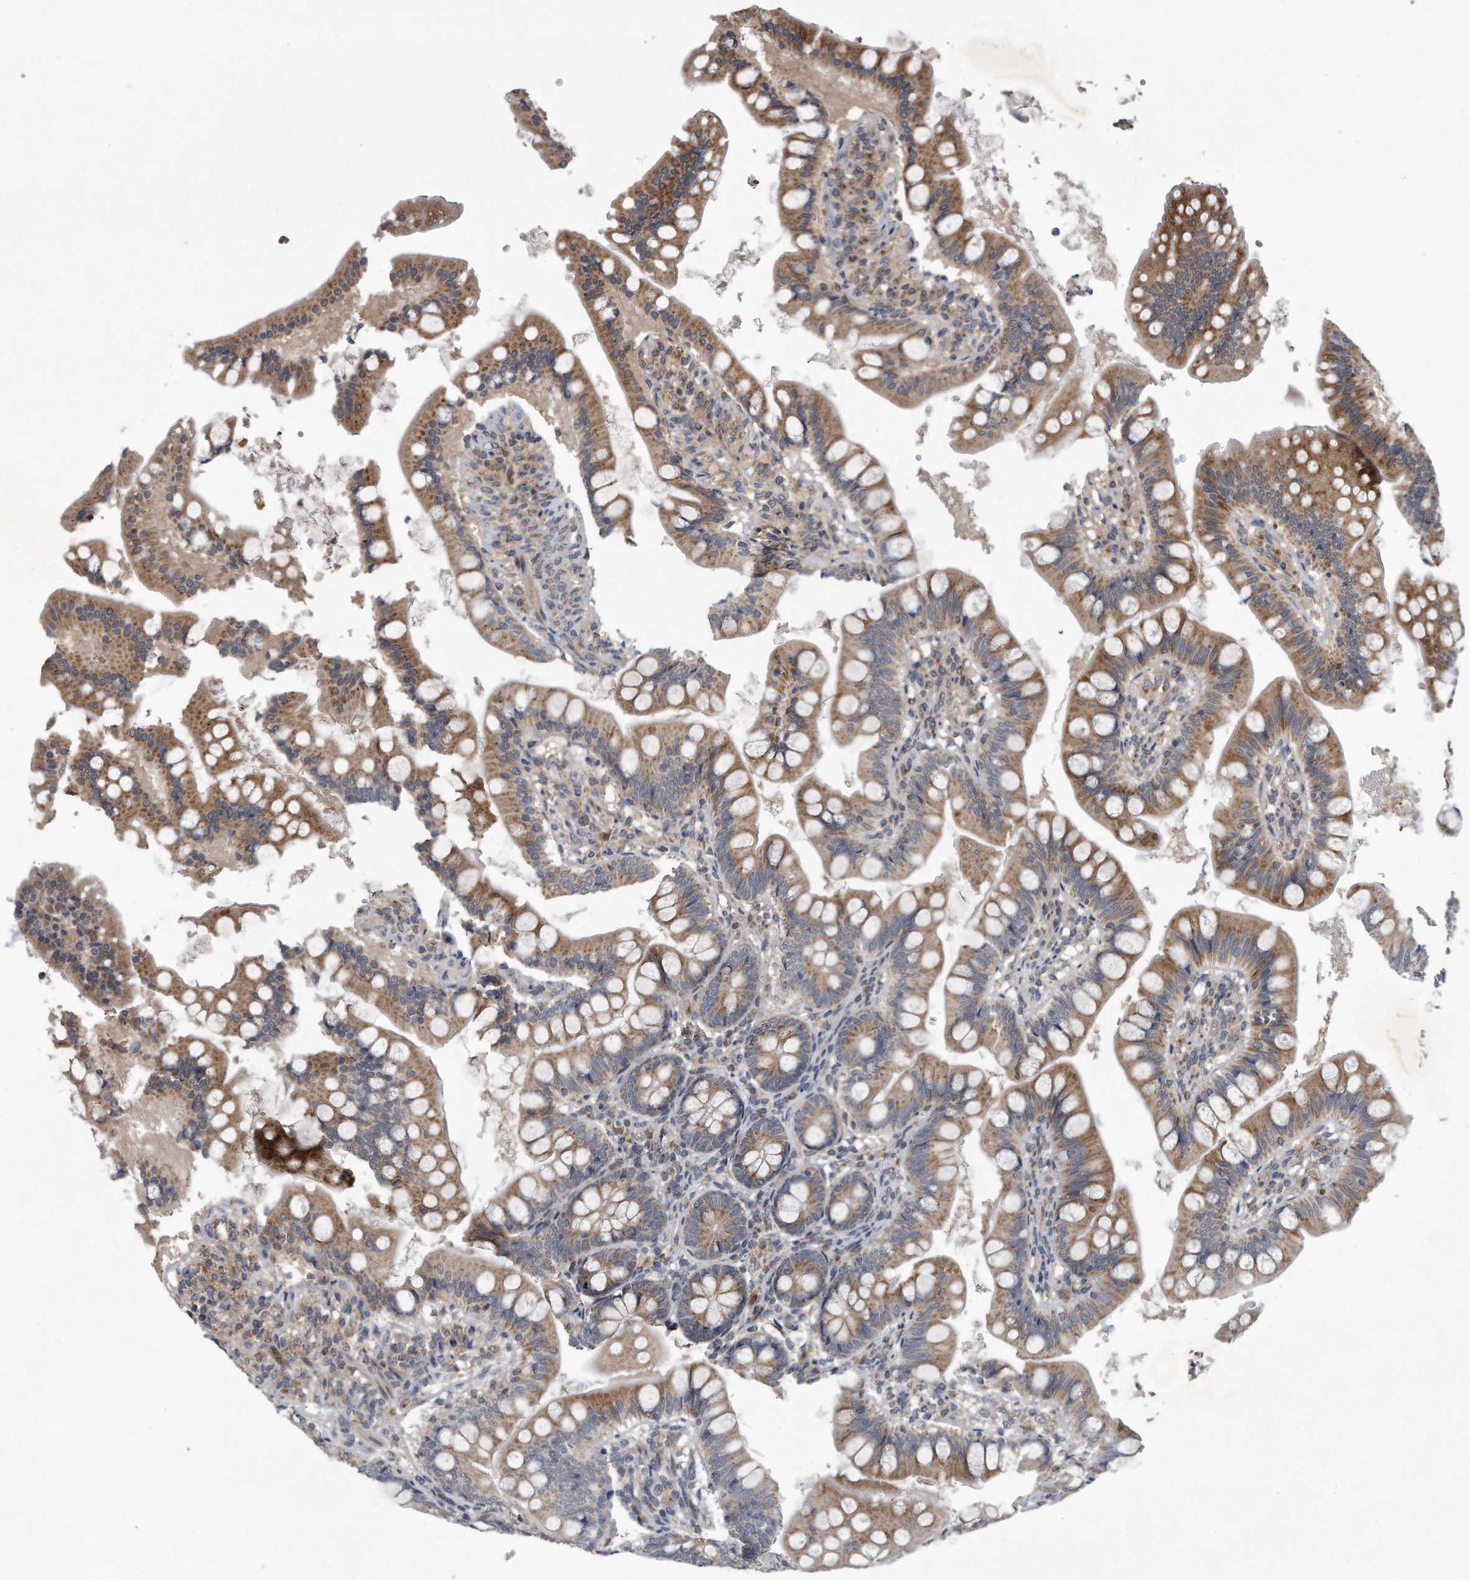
{"staining": {"intensity": "moderate", "quantity": ">75%", "location": "cytoplasmic/membranous"}, "tissue": "small intestine", "cell_type": "Glandular cells", "image_type": "normal", "snomed": [{"axis": "morphology", "description": "Normal tissue, NOS"}, {"axis": "topography", "description": "Small intestine"}], "caption": "An immunohistochemistry (IHC) histopathology image of benign tissue is shown. Protein staining in brown labels moderate cytoplasmic/membranous positivity in small intestine within glandular cells. (DAB (3,3'-diaminobenzidine) IHC with brightfield microscopy, high magnification).", "gene": "LYRM4", "patient": {"sex": "male", "age": 7}}